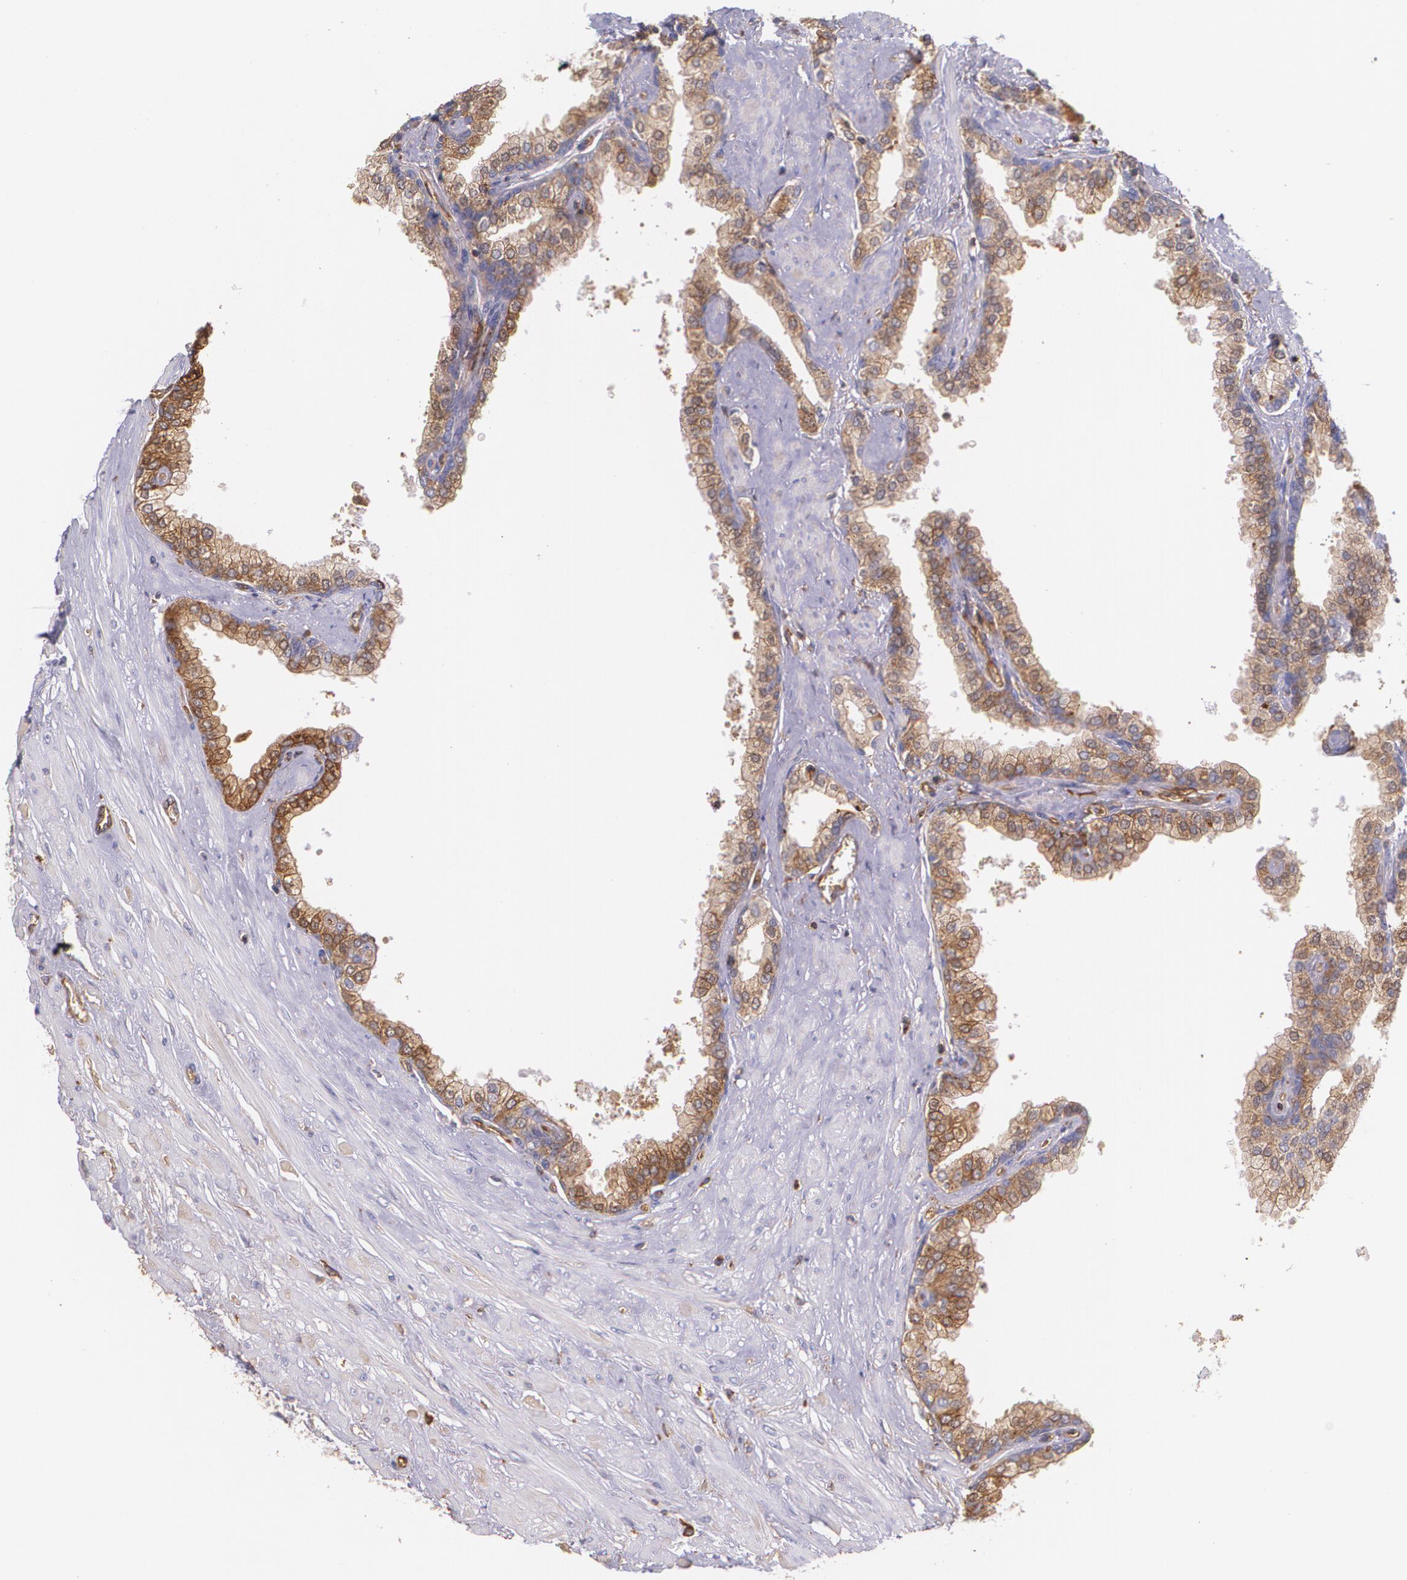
{"staining": {"intensity": "moderate", "quantity": ">75%", "location": "cytoplasmic/membranous"}, "tissue": "prostate", "cell_type": "Glandular cells", "image_type": "normal", "snomed": [{"axis": "morphology", "description": "Normal tissue, NOS"}, {"axis": "topography", "description": "Prostate"}], "caption": "Immunohistochemical staining of benign human prostate displays moderate cytoplasmic/membranous protein positivity in about >75% of glandular cells. (Stains: DAB (3,3'-diaminobenzidine) in brown, nuclei in blue, Microscopy: brightfield microscopy at high magnification).", "gene": "B2M", "patient": {"sex": "male", "age": 60}}